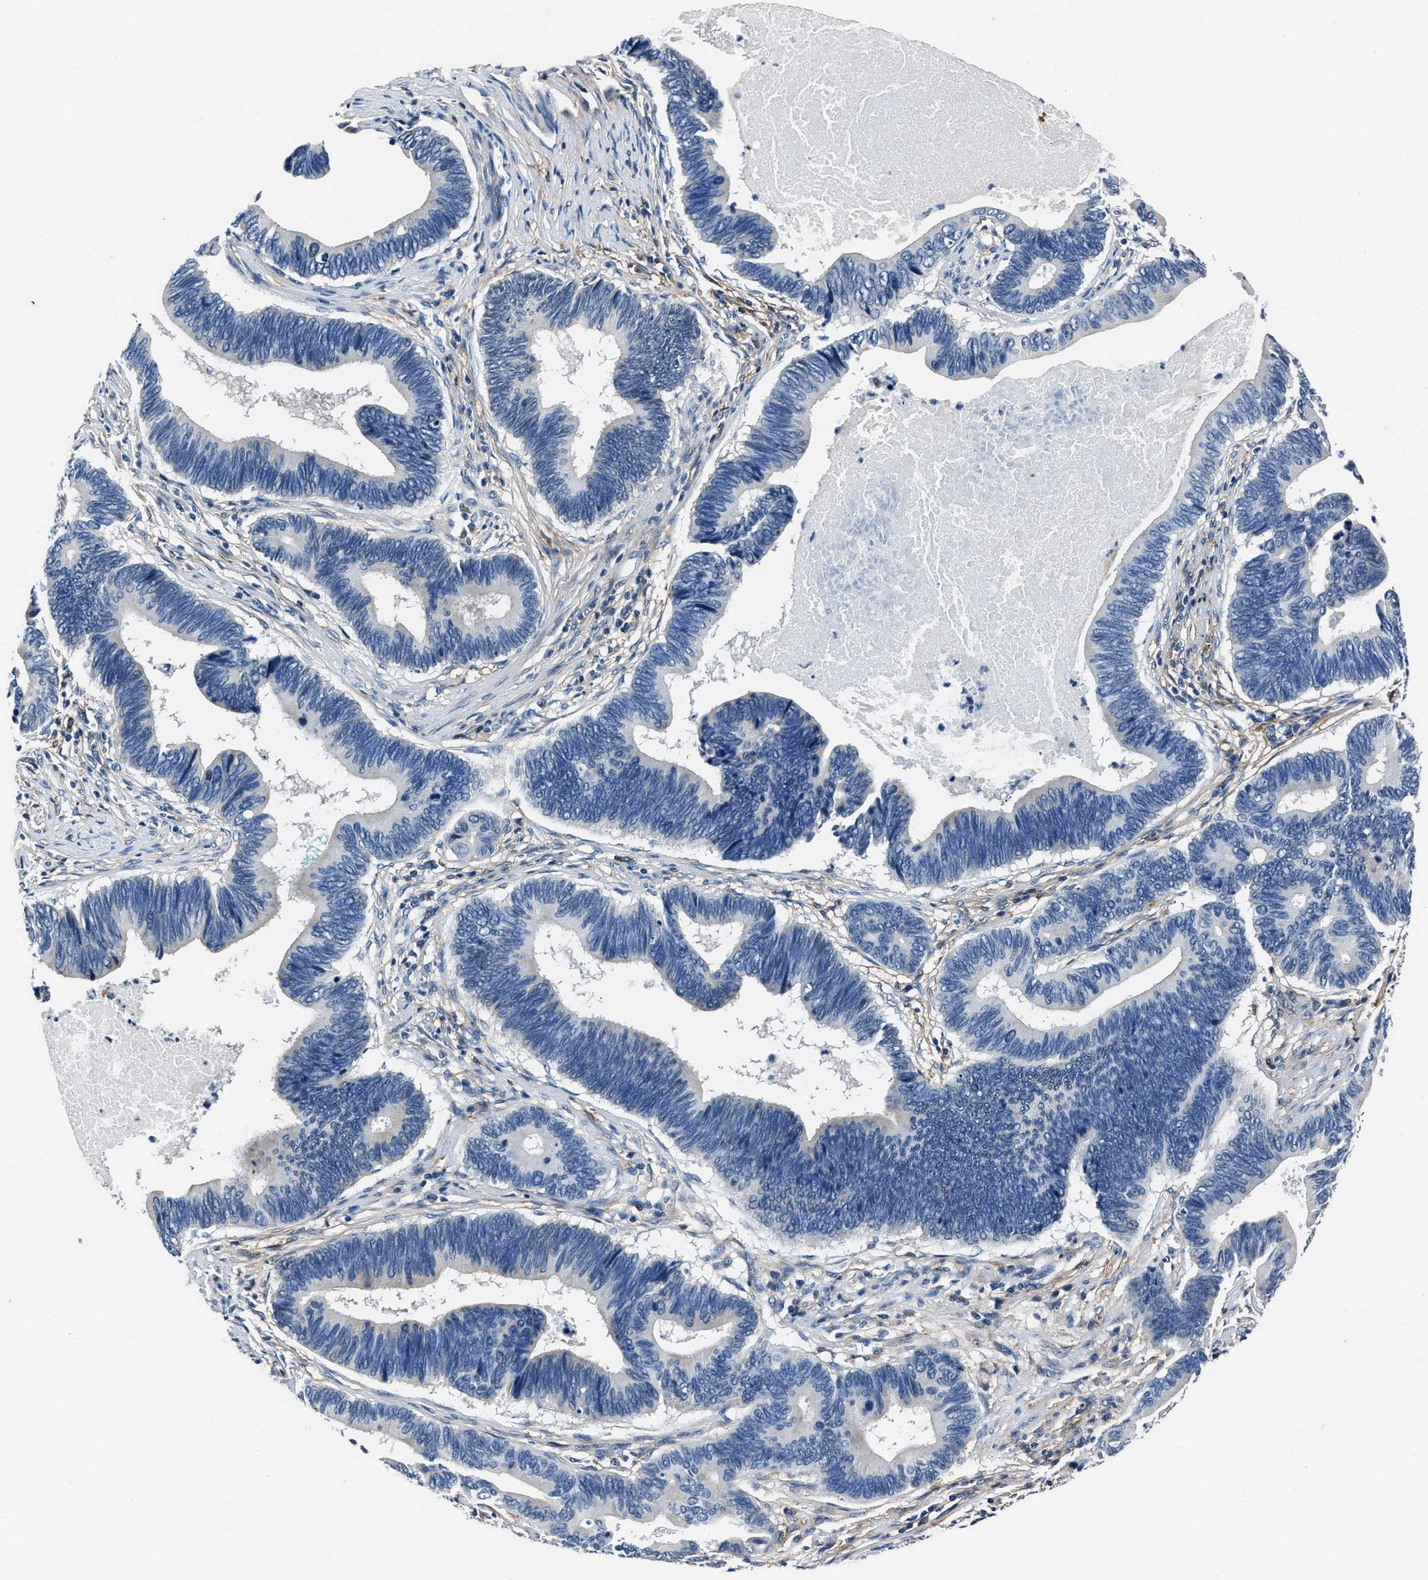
{"staining": {"intensity": "negative", "quantity": "none", "location": "none"}, "tissue": "pancreatic cancer", "cell_type": "Tumor cells", "image_type": "cancer", "snomed": [{"axis": "morphology", "description": "Adenocarcinoma, NOS"}, {"axis": "topography", "description": "Pancreas"}], "caption": "This micrograph is of pancreatic adenocarcinoma stained with IHC to label a protein in brown with the nuclei are counter-stained blue. There is no expression in tumor cells.", "gene": "FGL2", "patient": {"sex": "female", "age": 70}}